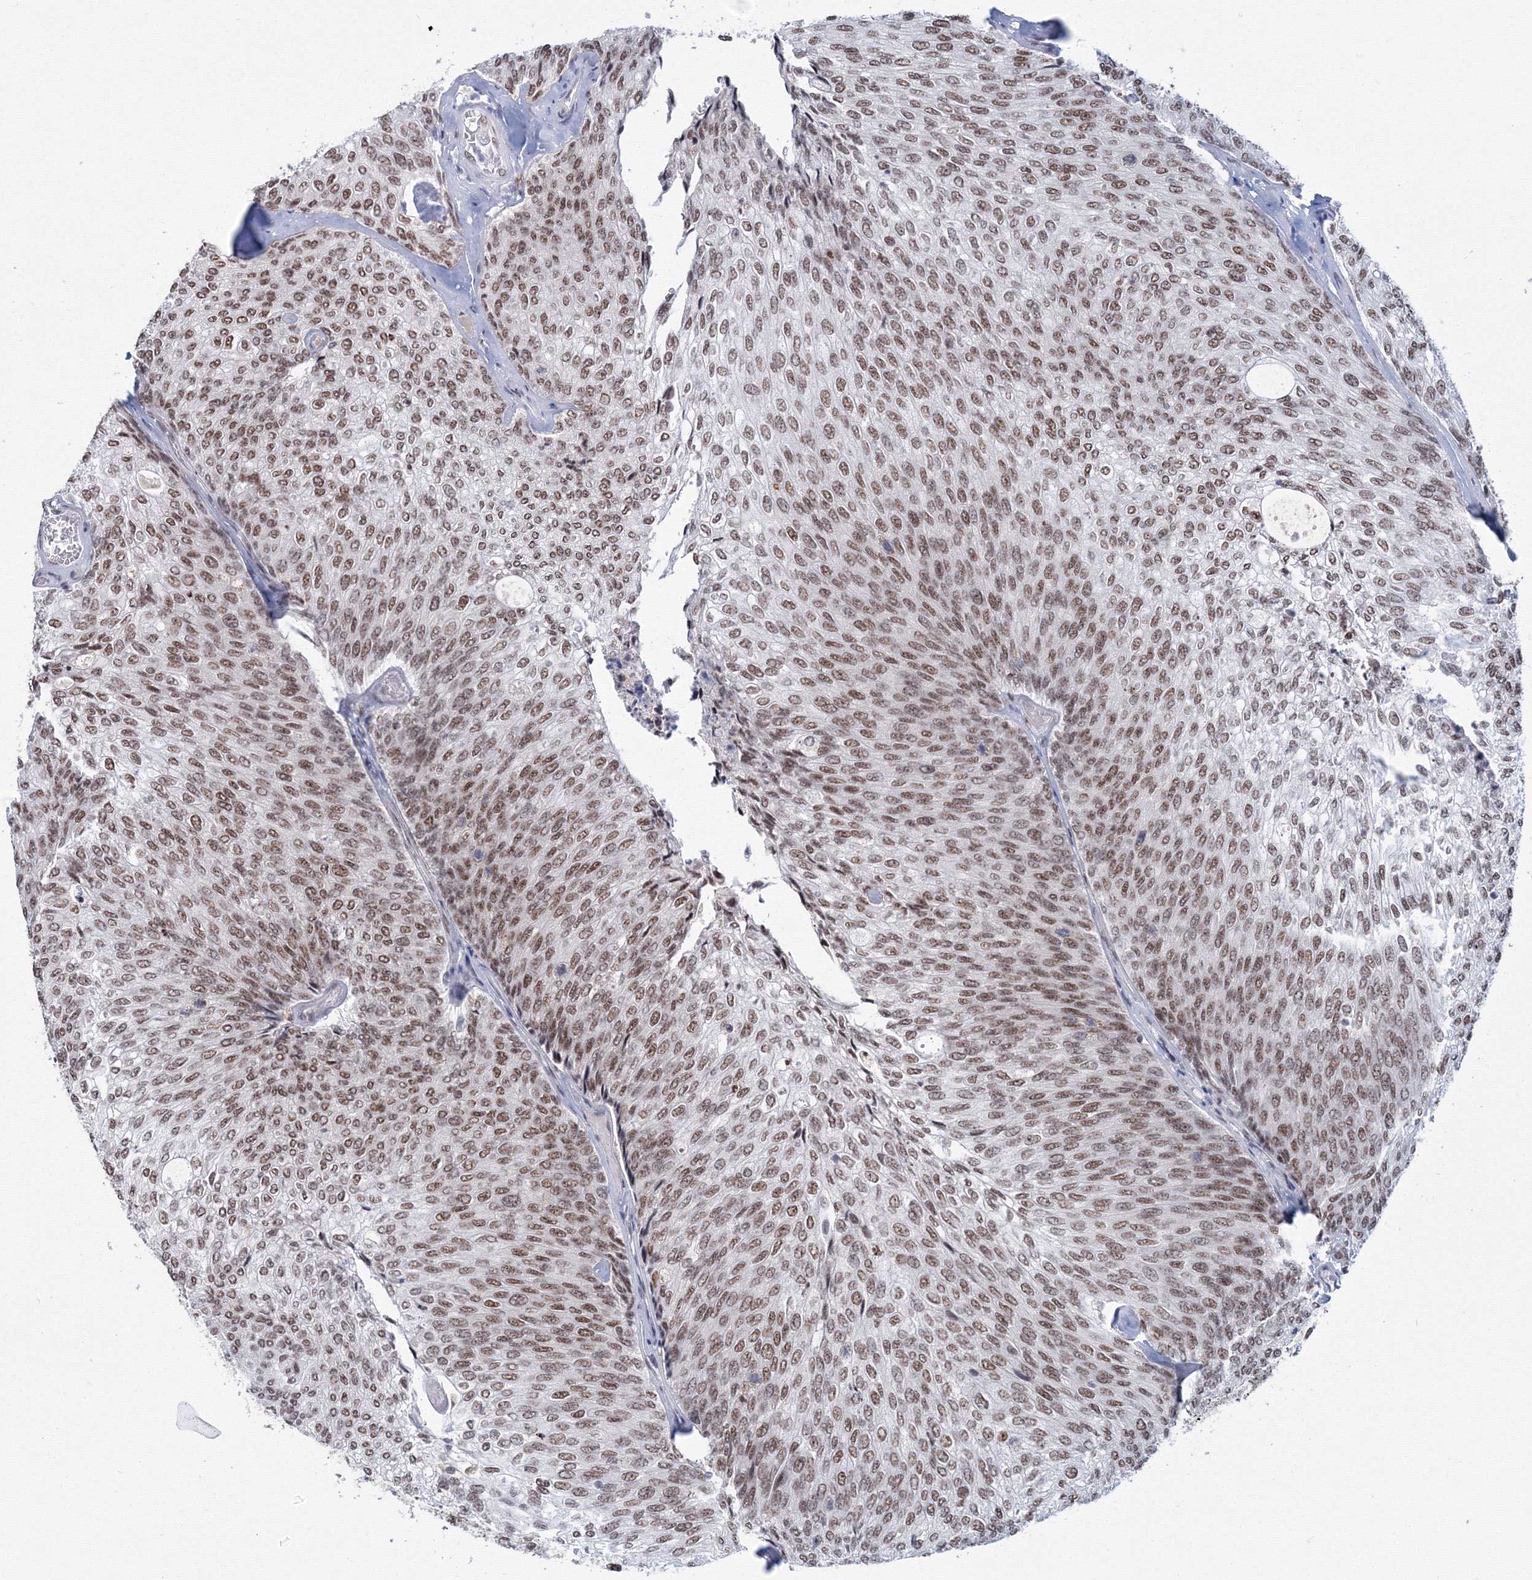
{"staining": {"intensity": "moderate", "quantity": ">75%", "location": "nuclear"}, "tissue": "urothelial cancer", "cell_type": "Tumor cells", "image_type": "cancer", "snomed": [{"axis": "morphology", "description": "Urothelial carcinoma, Low grade"}, {"axis": "topography", "description": "Urinary bladder"}], "caption": "High-power microscopy captured an immunohistochemistry image of urothelial cancer, revealing moderate nuclear staining in approximately >75% of tumor cells.", "gene": "SF3B6", "patient": {"sex": "female", "age": 79}}